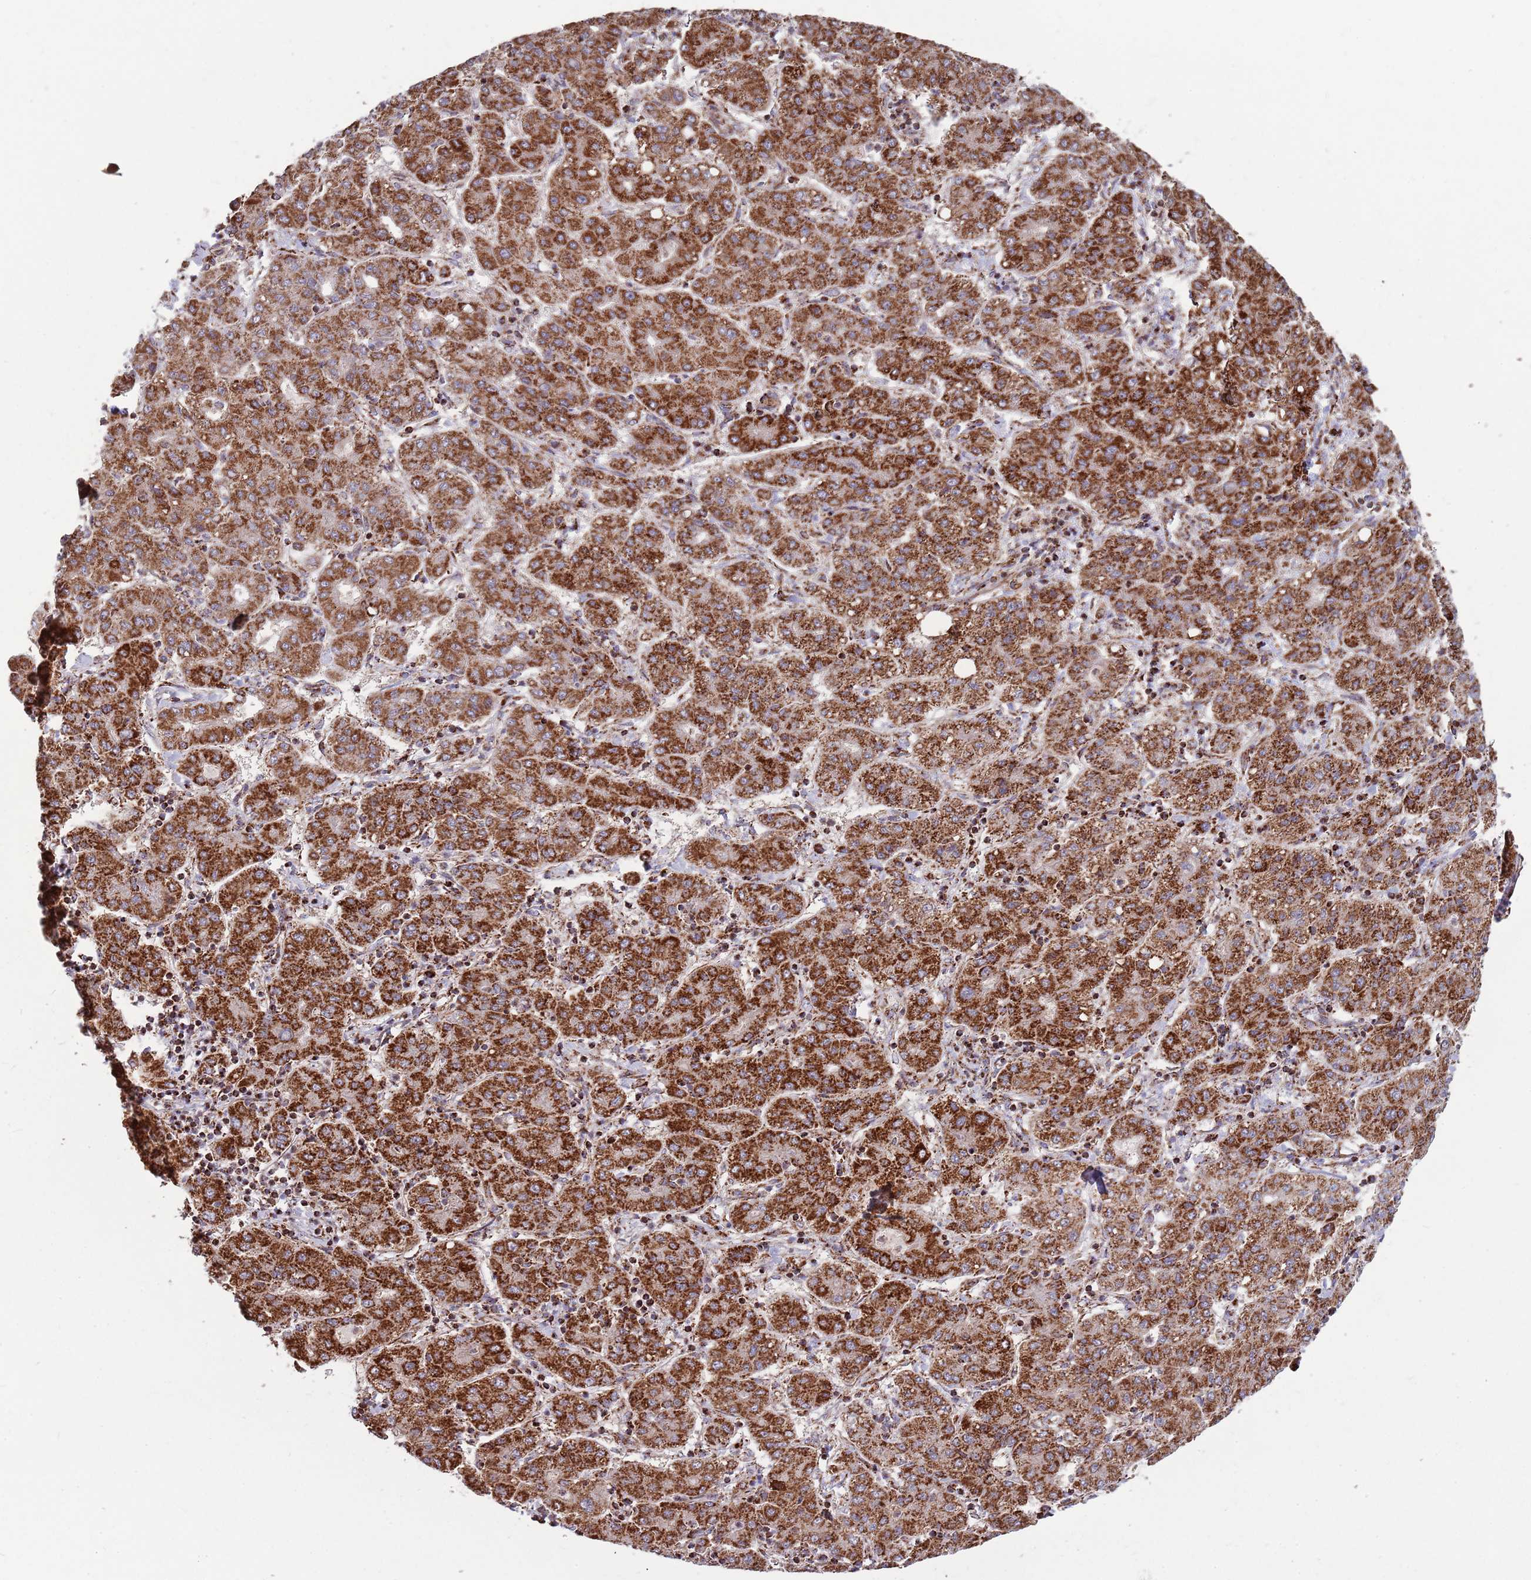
{"staining": {"intensity": "strong", "quantity": ">75%", "location": "cytoplasmic/membranous"}, "tissue": "liver cancer", "cell_type": "Tumor cells", "image_type": "cancer", "snomed": [{"axis": "morphology", "description": "Carcinoma, Hepatocellular, NOS"}, {"axis": "topography", "description": "Liver"}], "caption": "A histopathology image of liver hepatocellular carcinoma stained for a protein shows strong cytoplasmic/membranous brown staining in tumor cells.", "gene": "ATP5PD", "patient": {"sex": "male", "age": 65}}